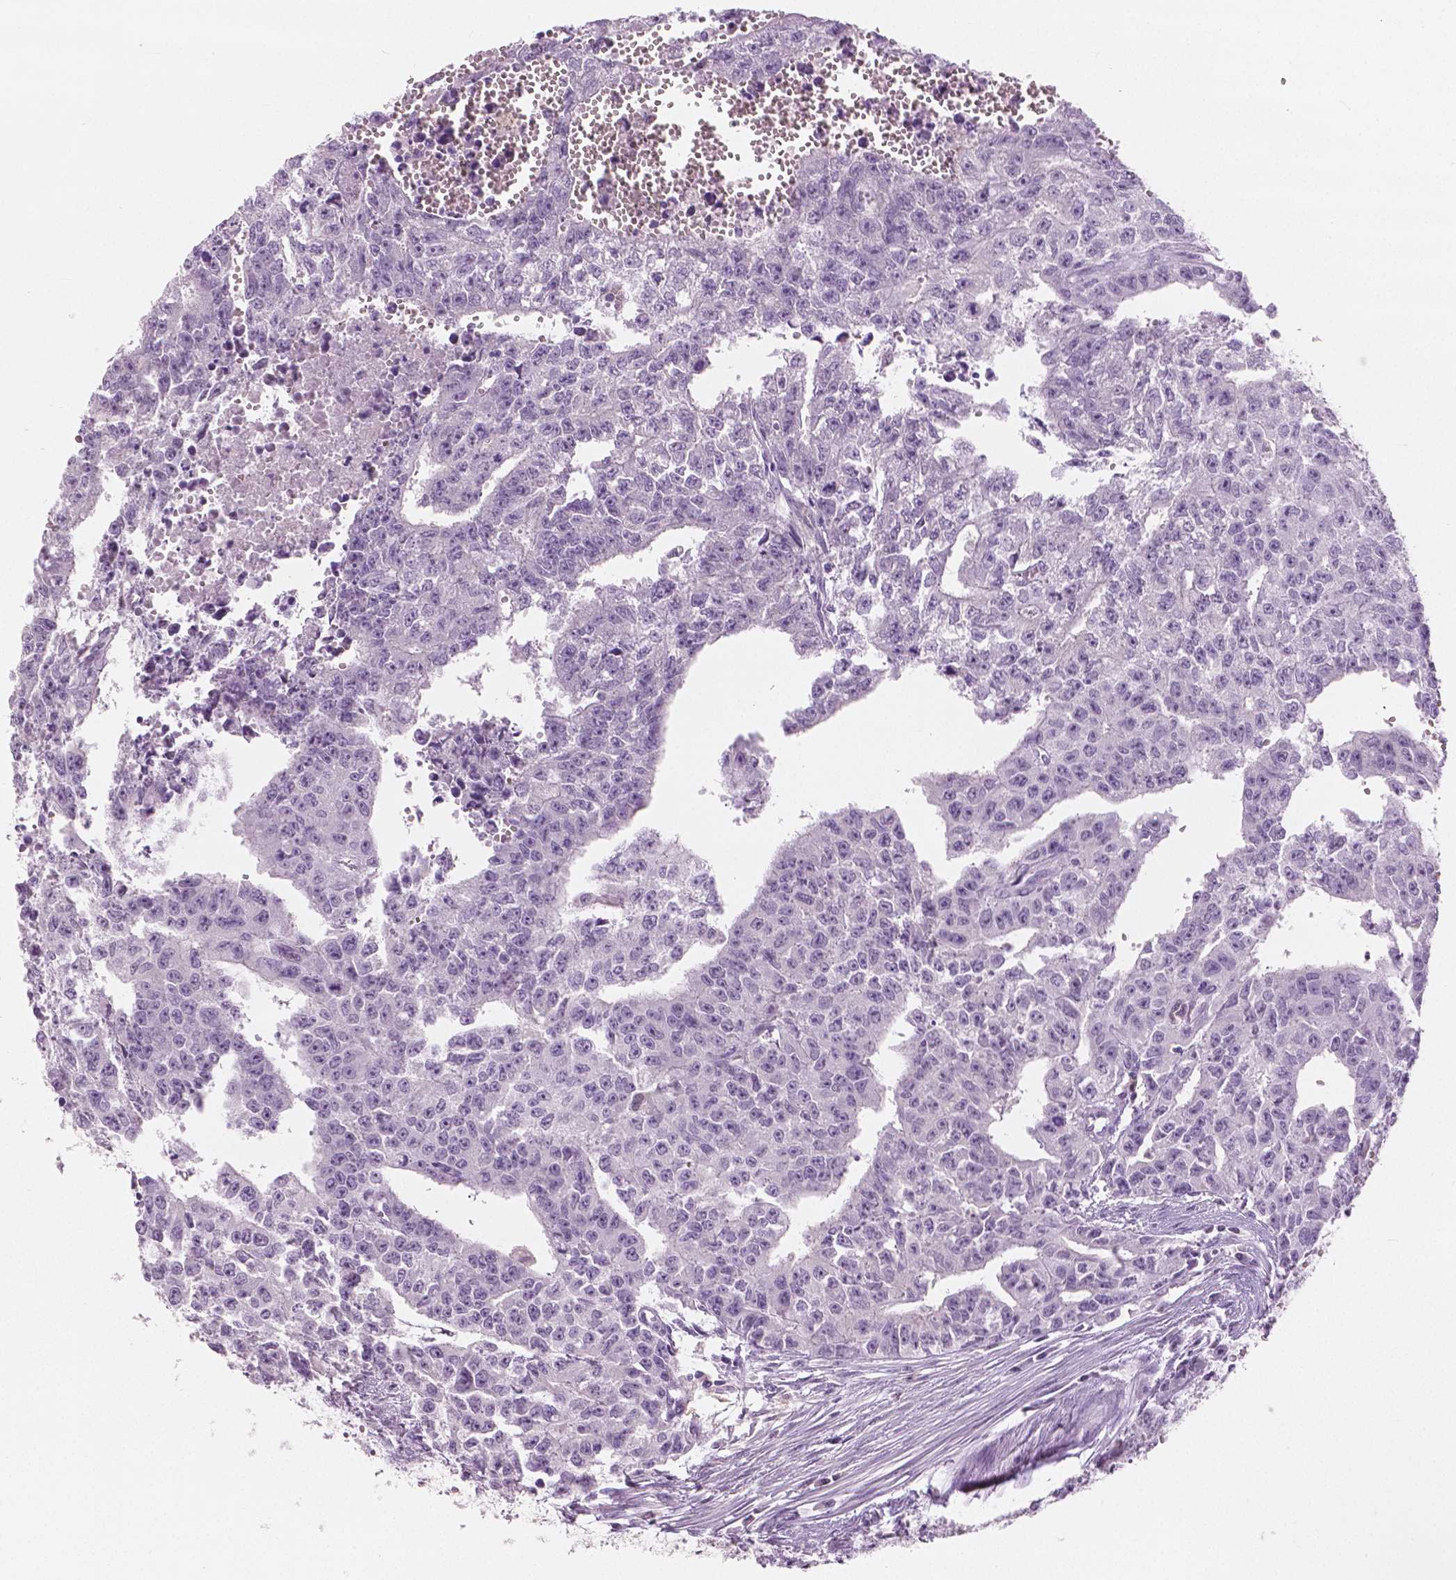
{"staining": {"intensity": "negative", "quantity": "none", "location": "none"}, "tissue": "testis cancer", "cell_type": "Tumor cells", "image_type": "cancer", "snomed": [{"axis": "morphology", "description": "Carcinoma, Embryonal, NOS"}, {"axis": "morphology", "description": "Teratoma, malignant, NOS"}, {"axis": "topography", "description": "Testis"}], "caption": "Testis embryonal carcinoma stained for a protein using immunohistochemistry (IHC) displays no positivity tumor cells.", "gene": "GALM", "patient": {"sex": "male", "age": 24}}